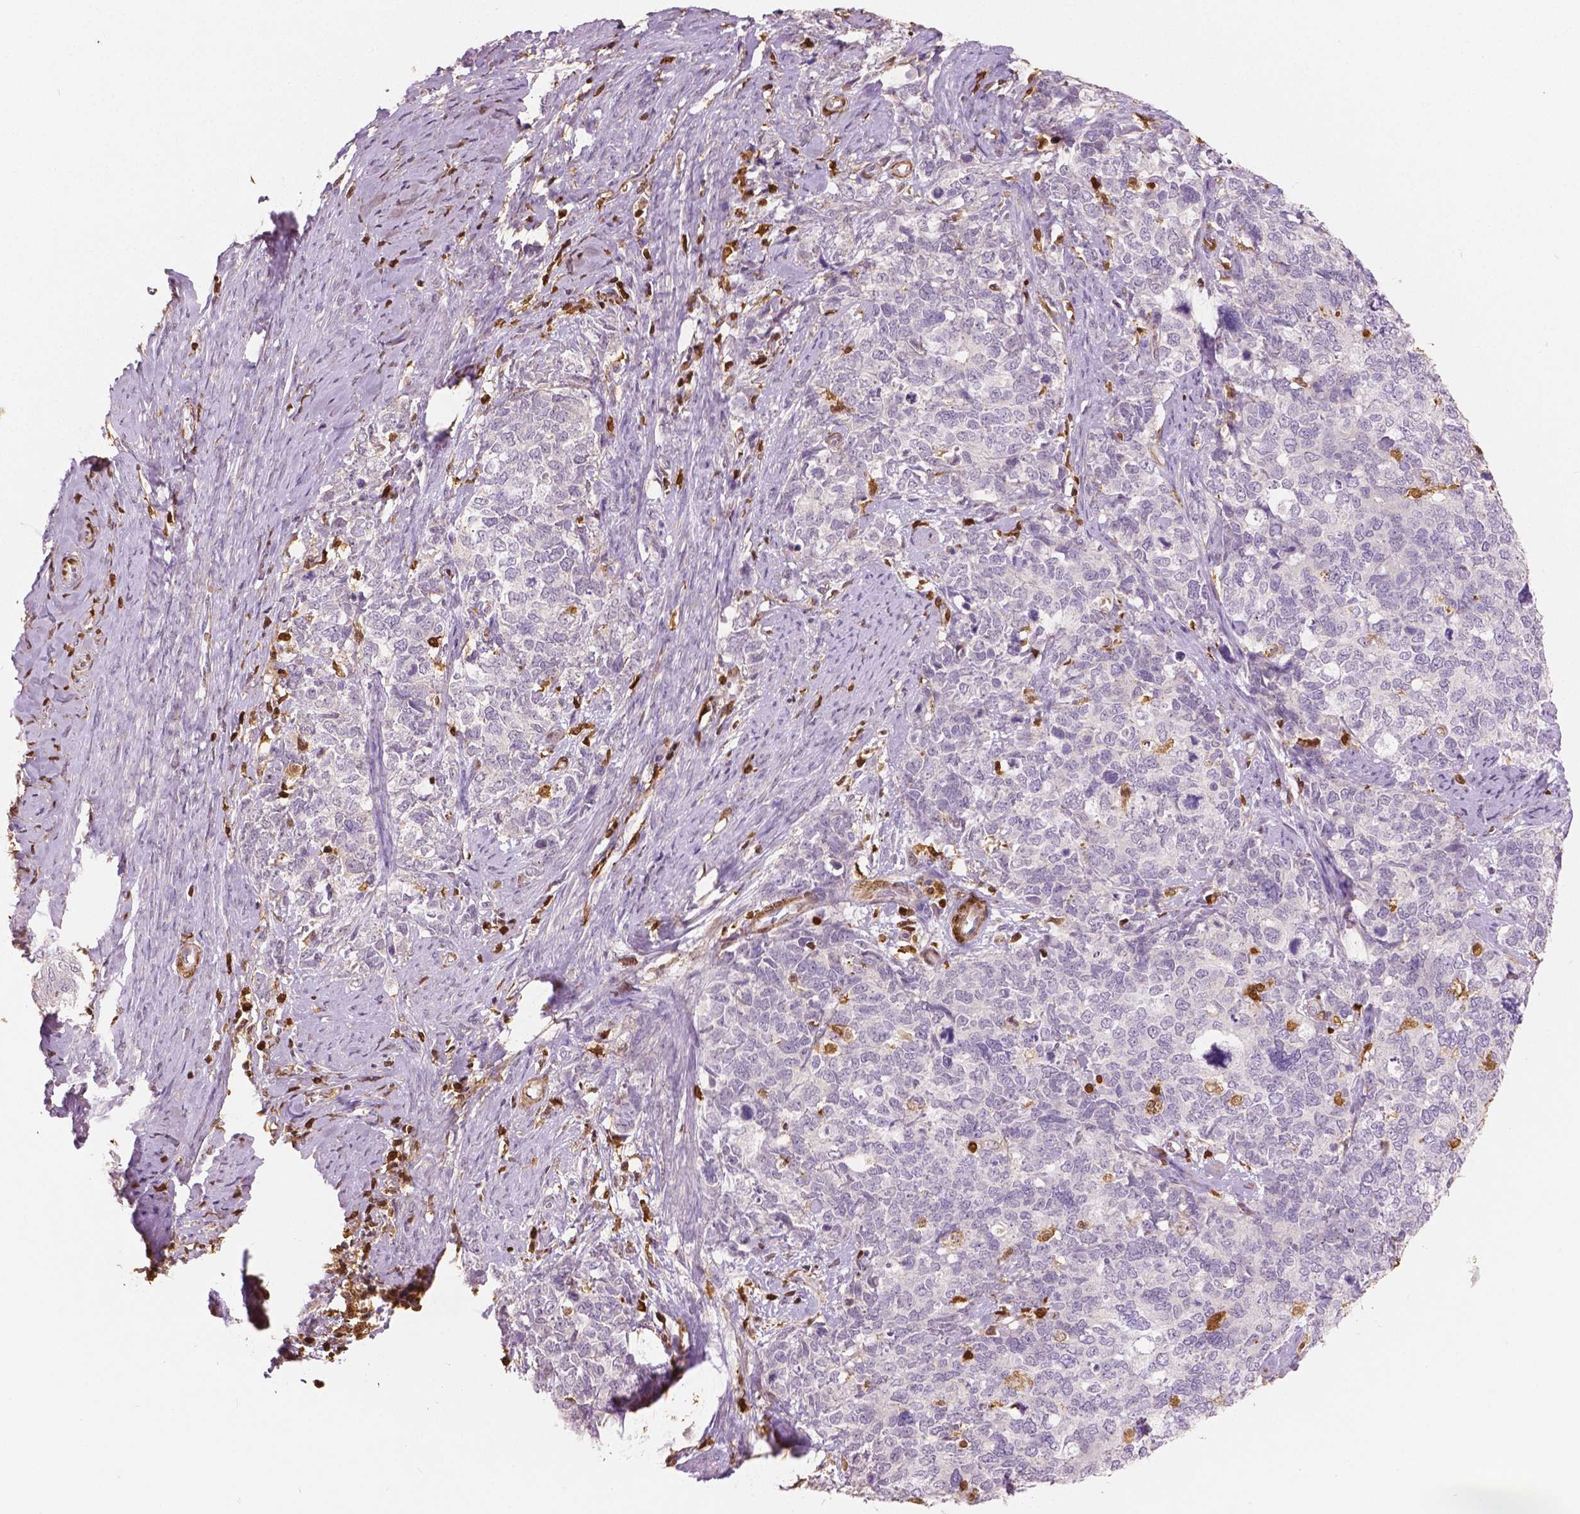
{"staining": {"intensity": "negative", "quantity": "none", "location": "none"}, "tissue": "cervical cancer", "cell_type": "Tumor cells", "image_type": "cancer", "snomed": [{"axis": "morphology", "description": "Squamous cell carcinoma, NOS"}, {"axis": "topography", "description": "Cervix"}], "caption": "An image of squamous cell carcinoma (cervical) stained for a protein reveals no brown staining in tumor cells.", "gene": "S100A4", "patient": {"sex": "female", "age": 63}}